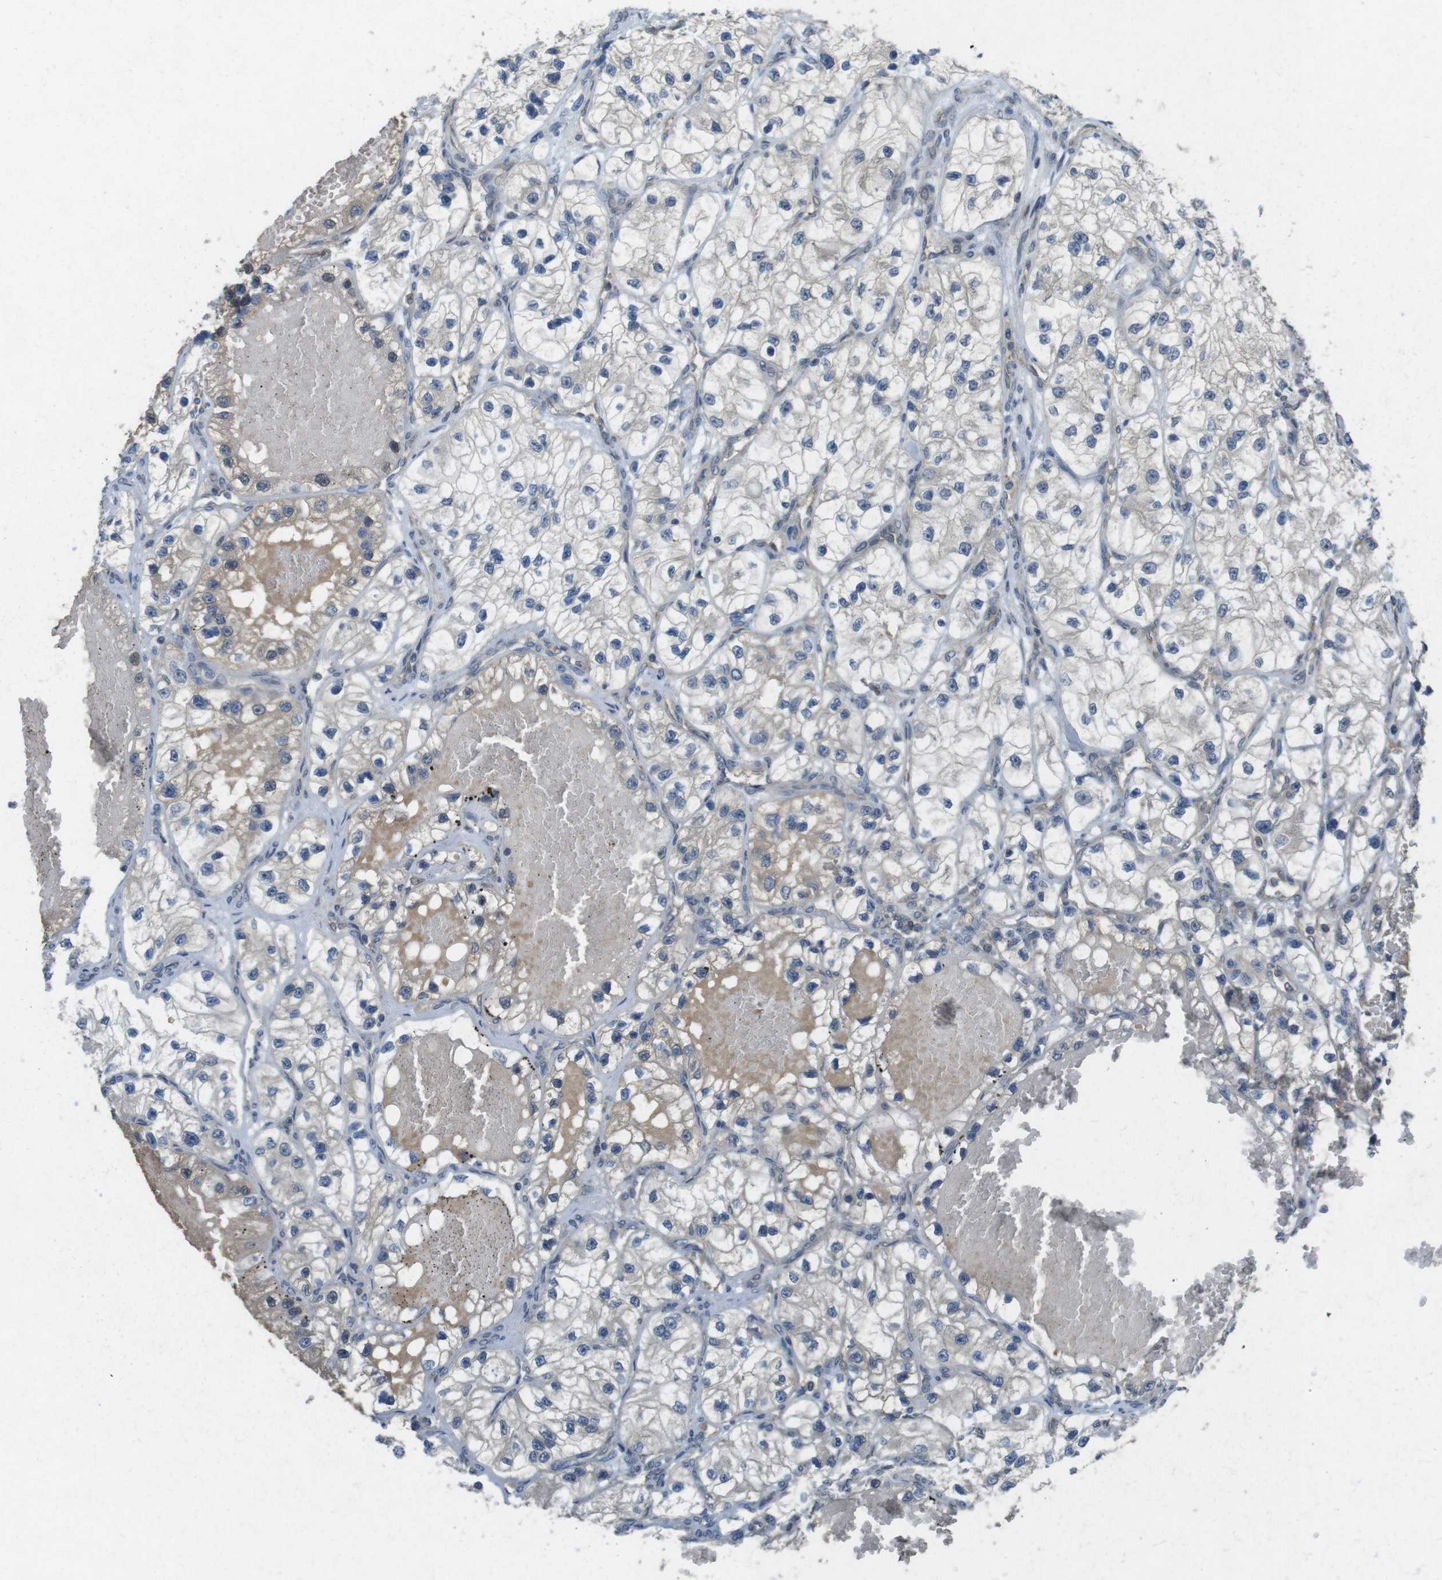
{"staining": {"intensity": "negative", "quantity": "none", "location": "none"}, "tissue": "renal cancer", "cell_type": "Tumor cells", "image_type": "cancer", "snomed": [{"axis": "morphology", "description": "Adenocarcinoma, NOS"}, {"axis": "topography", "description": "Kidney"}], "caption": "DAB (3,3'-diaminobenzidine) immunohistochemical staining of adenocarcinoma (renal) displays no significant expression in tumor cells.", "gene": "SUGT1", "patient": {"sex": "female", "age": 57}}